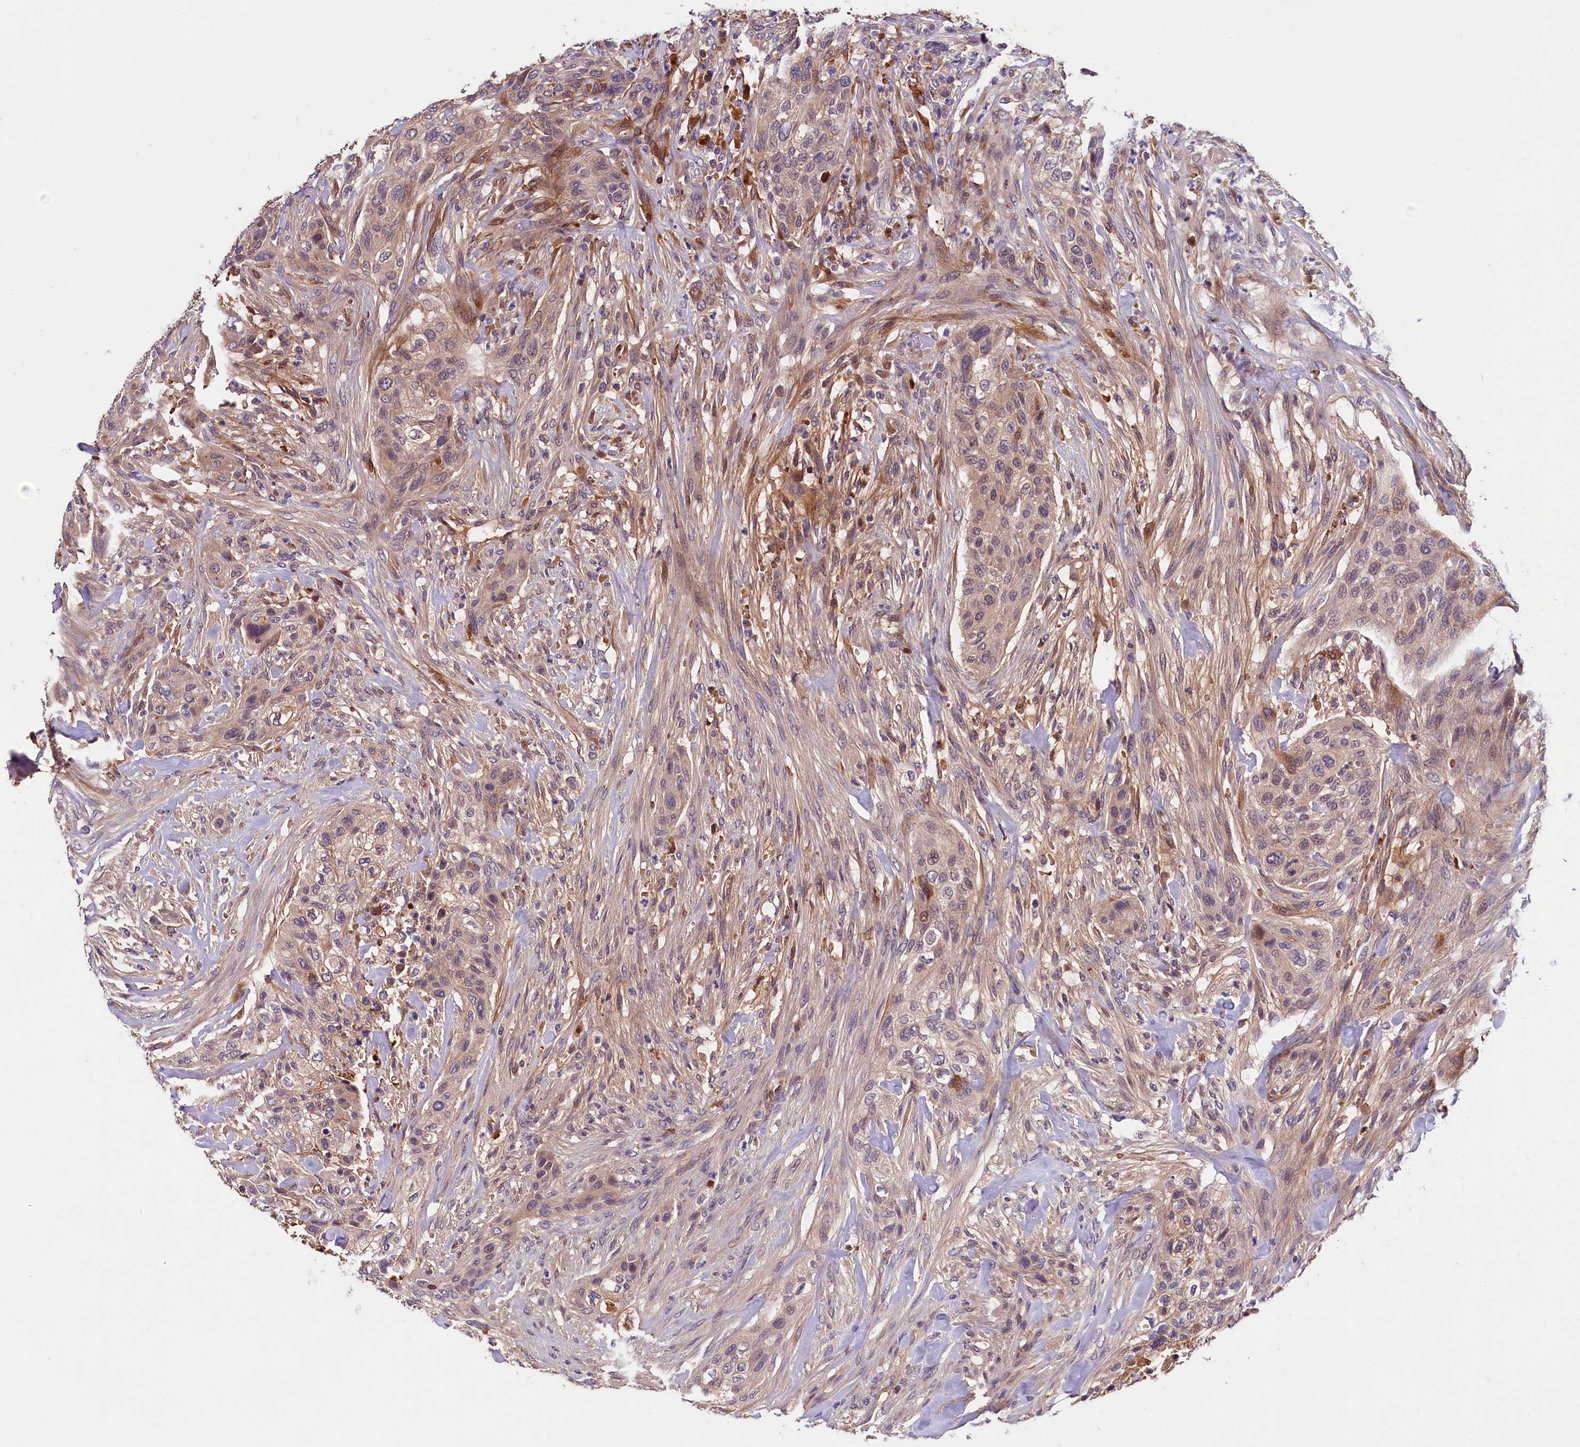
{"staining": {"intensity": "weak", "quantity": "<25%", "location": "cytoplasmic/membranous"}, "tissue": "urothelial cancer", "cell_type": "Tumor cells", "image_type": "cancer", "snomed": [{"axis": "morphology", "description": "Urothelial carcinoma, High grade"}, {"axis": "topography", "description": "Urinary bladder"}], "caption": "Immunohistochemistry (IHC) image of human urothelial cancer stained for a protein (brown), which shows no staining in tumor cells.", "gene": "PHAF1", "patient": {"sex": "male", "age": 35}}